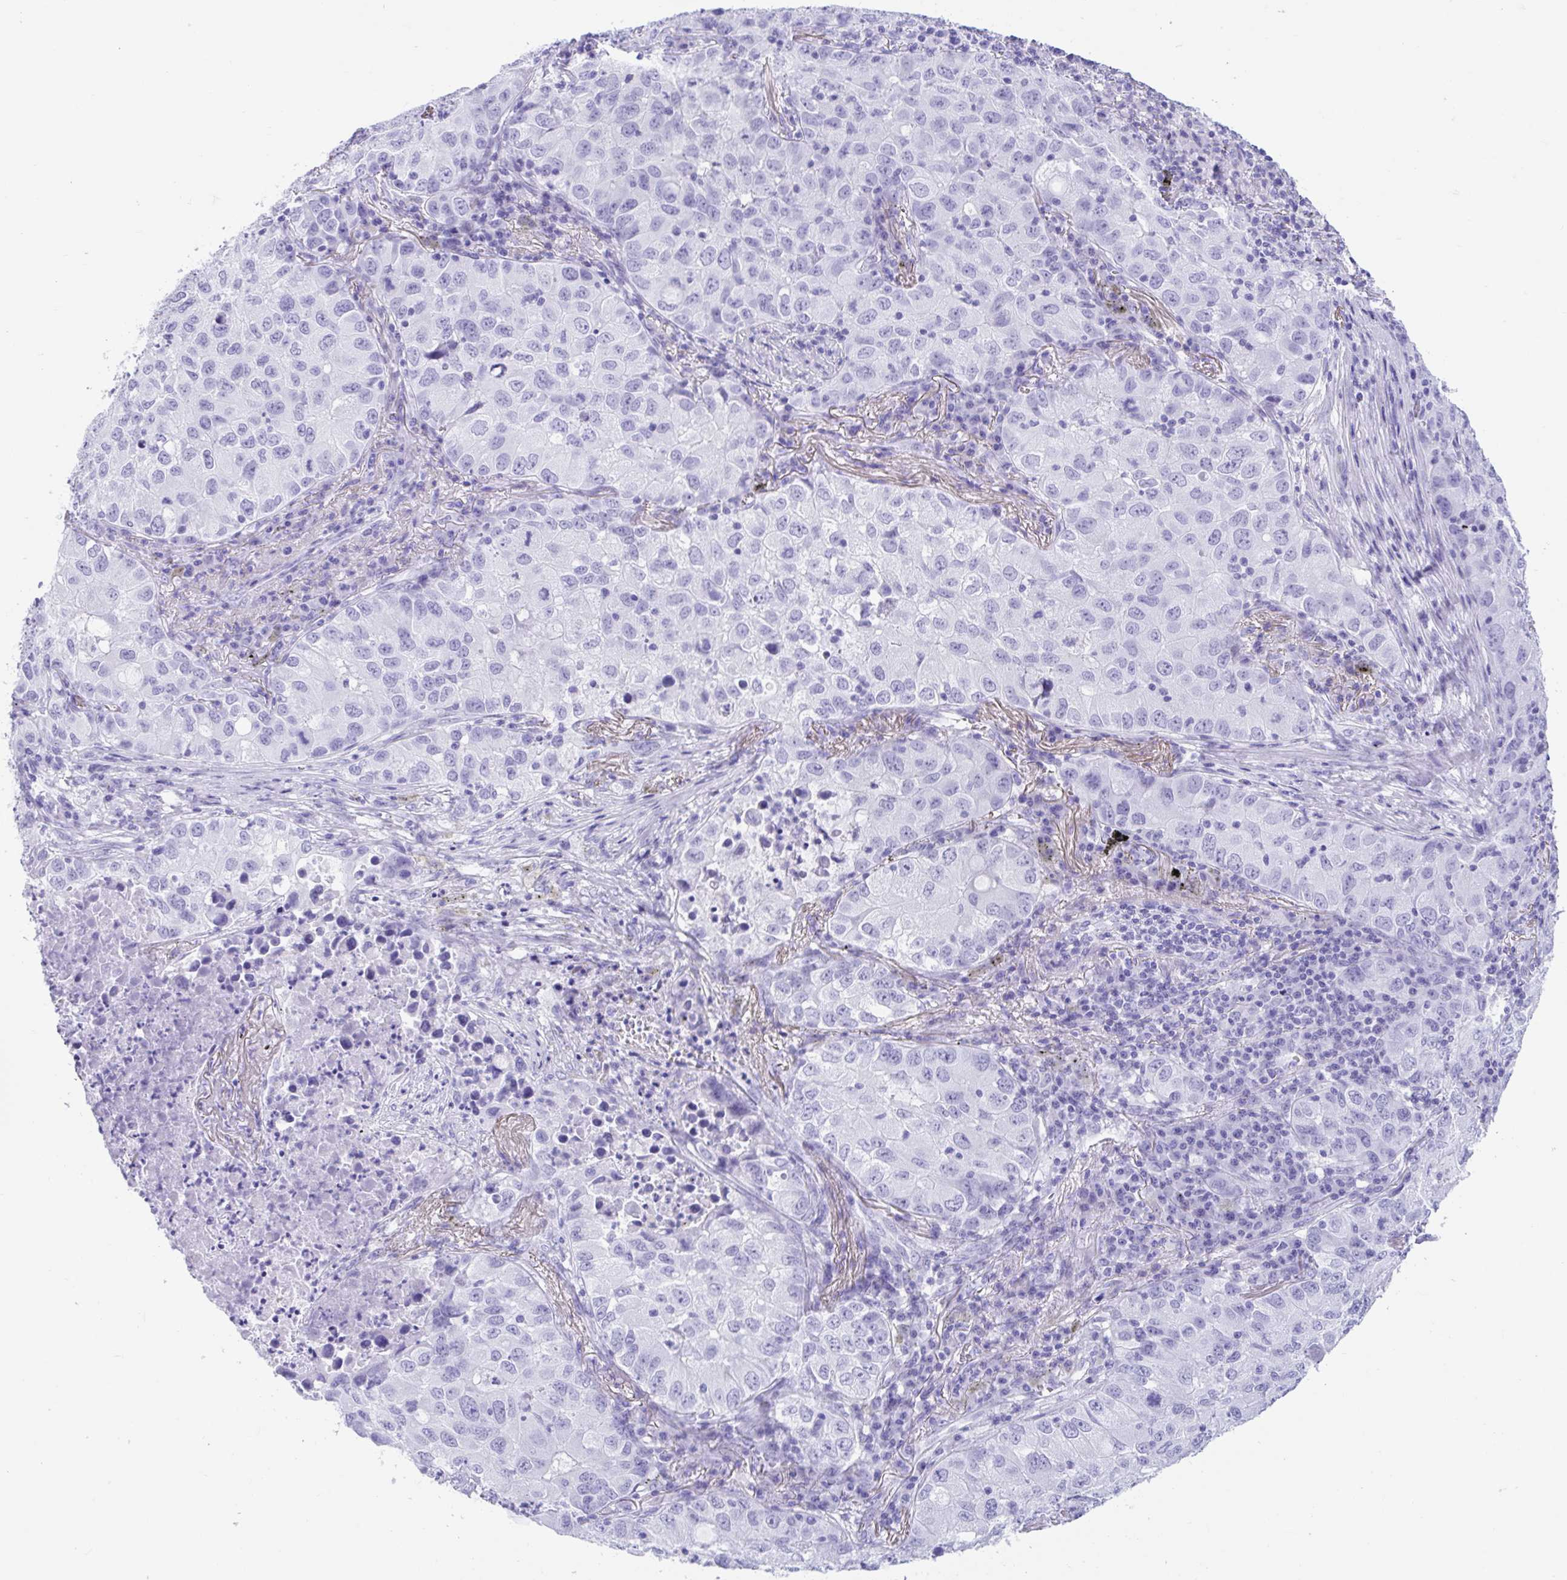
{"staining": {"intensity": "negative", "quantity": "none", "location": "none"}, "tissue": "lung cancer", "cell_type": "Tumor cells", "image_type": "cancer", "snomed": [{"axis": "morphology", "description": "Normal morphology"}, {"axis": "morphology", "description": "Adenocarcinoma, NOS"}, {"axis": "topography", "description": "Lymph node"}, {"axis": "topography", "description": "Lung"}], "caption": "IHC photomicrograph of neoplastic tissue: human adenocarcinoma (lung) stained with DAB exhibits no significant protein expression in tumor cells.", "gene": "TMEM35A", "patient": {"sex": "female", "age": 51}}